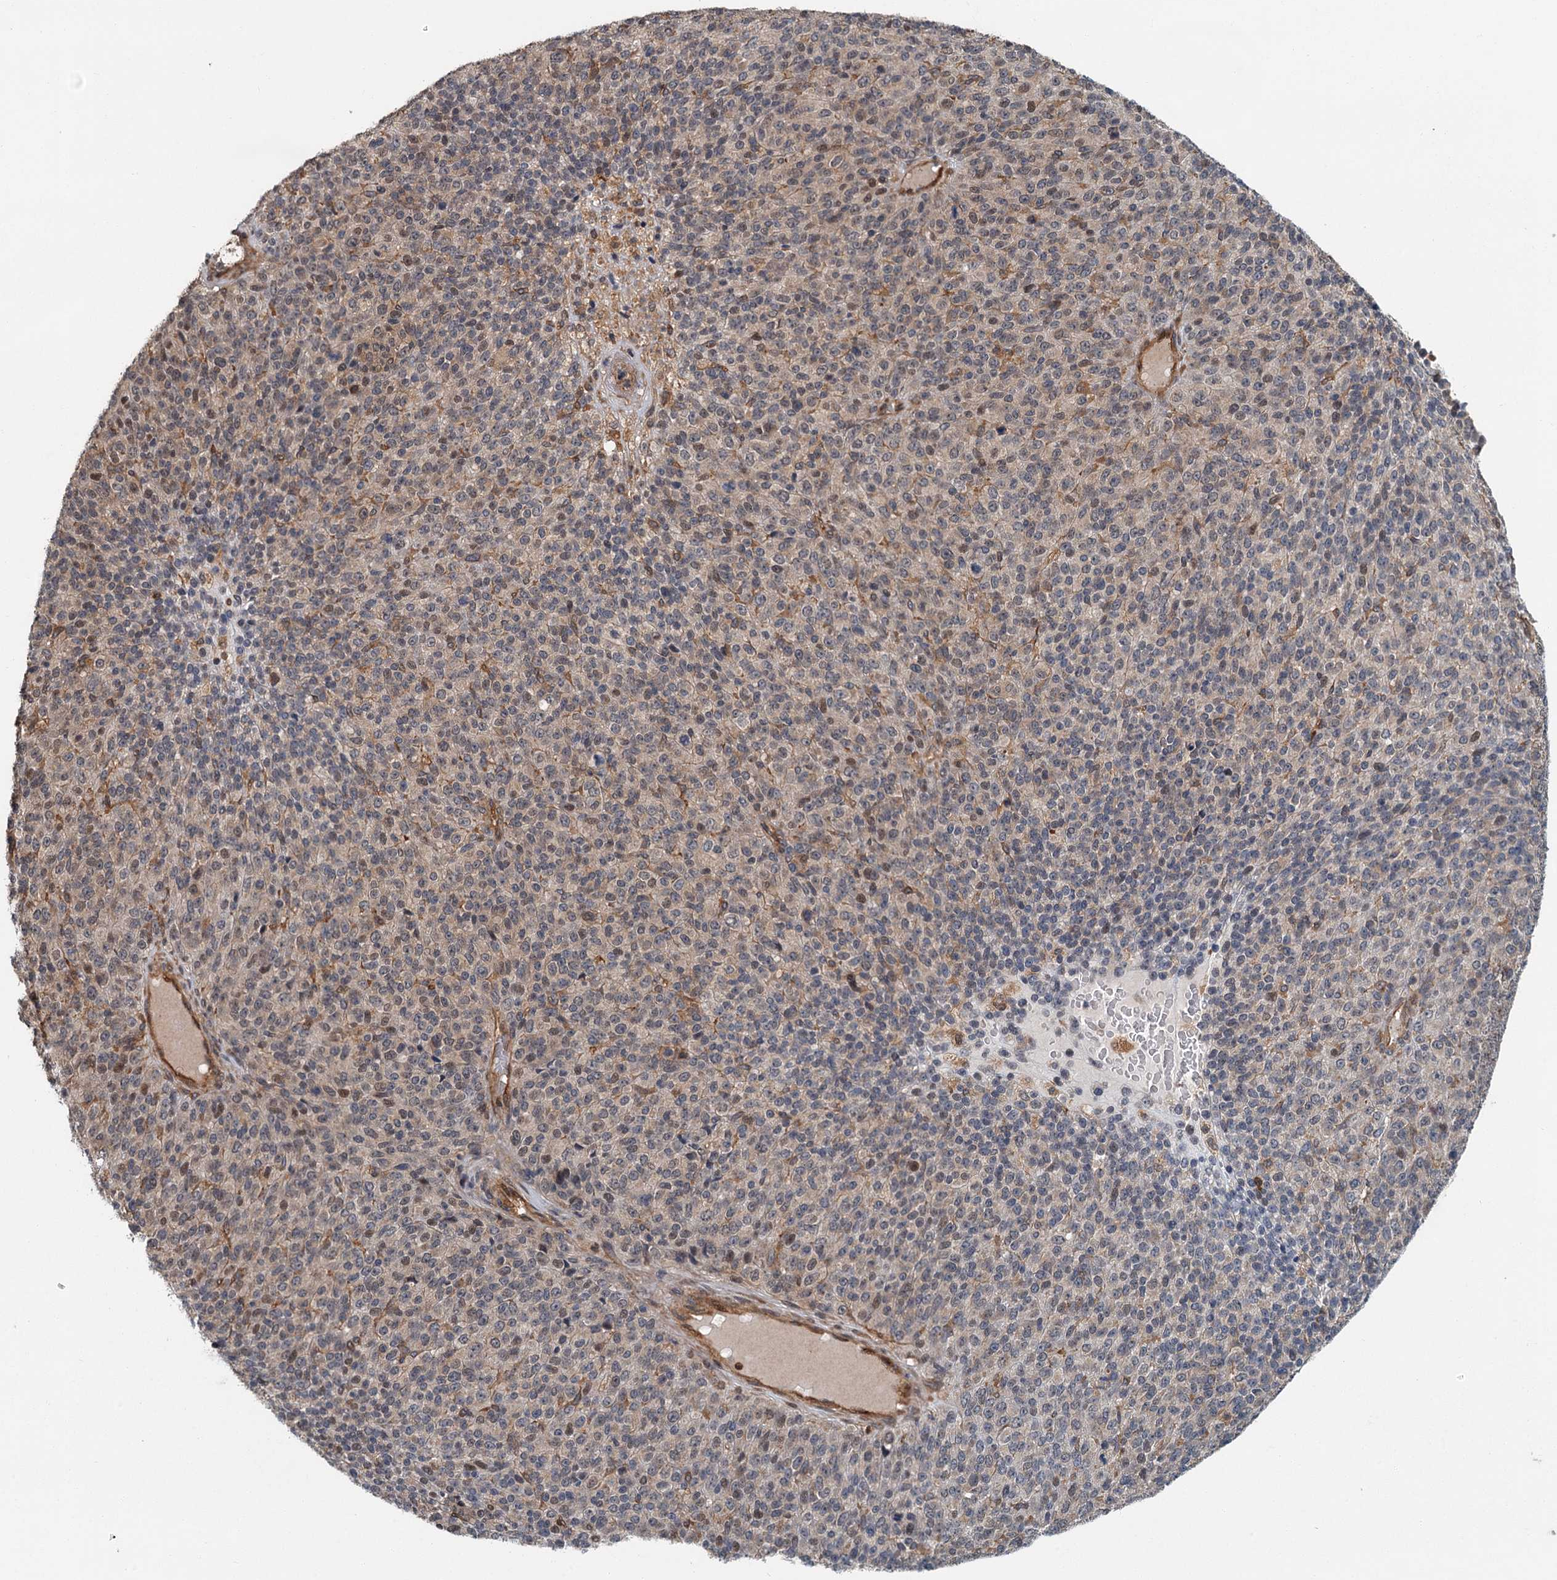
{"staining": {"intensity": "moderate", "quantity": "25%-75%", "location": "cytoplasmic/membranous"}, "tissue": "melanoma", "cell_type": "Tumor cells", "image_type": "cancer", "snomed": [{"axis": "morphology", "description": "Malignant melanoma, Metastatic site"}, {"axis": "topography", "description": "Brain"}], "caption": "Immunohistochemistry histopathology image of neoplastic tissue: human melanoma stained using immunohistochemistry displays medium levels of moderate protein expression localized specifically in the cytoplasmic/membranous of tumor cells, appearing as a cytoplasmic/membranous brown color.", "gene": "ZNF527", "patient": {"sex": "female", "age": 56}}